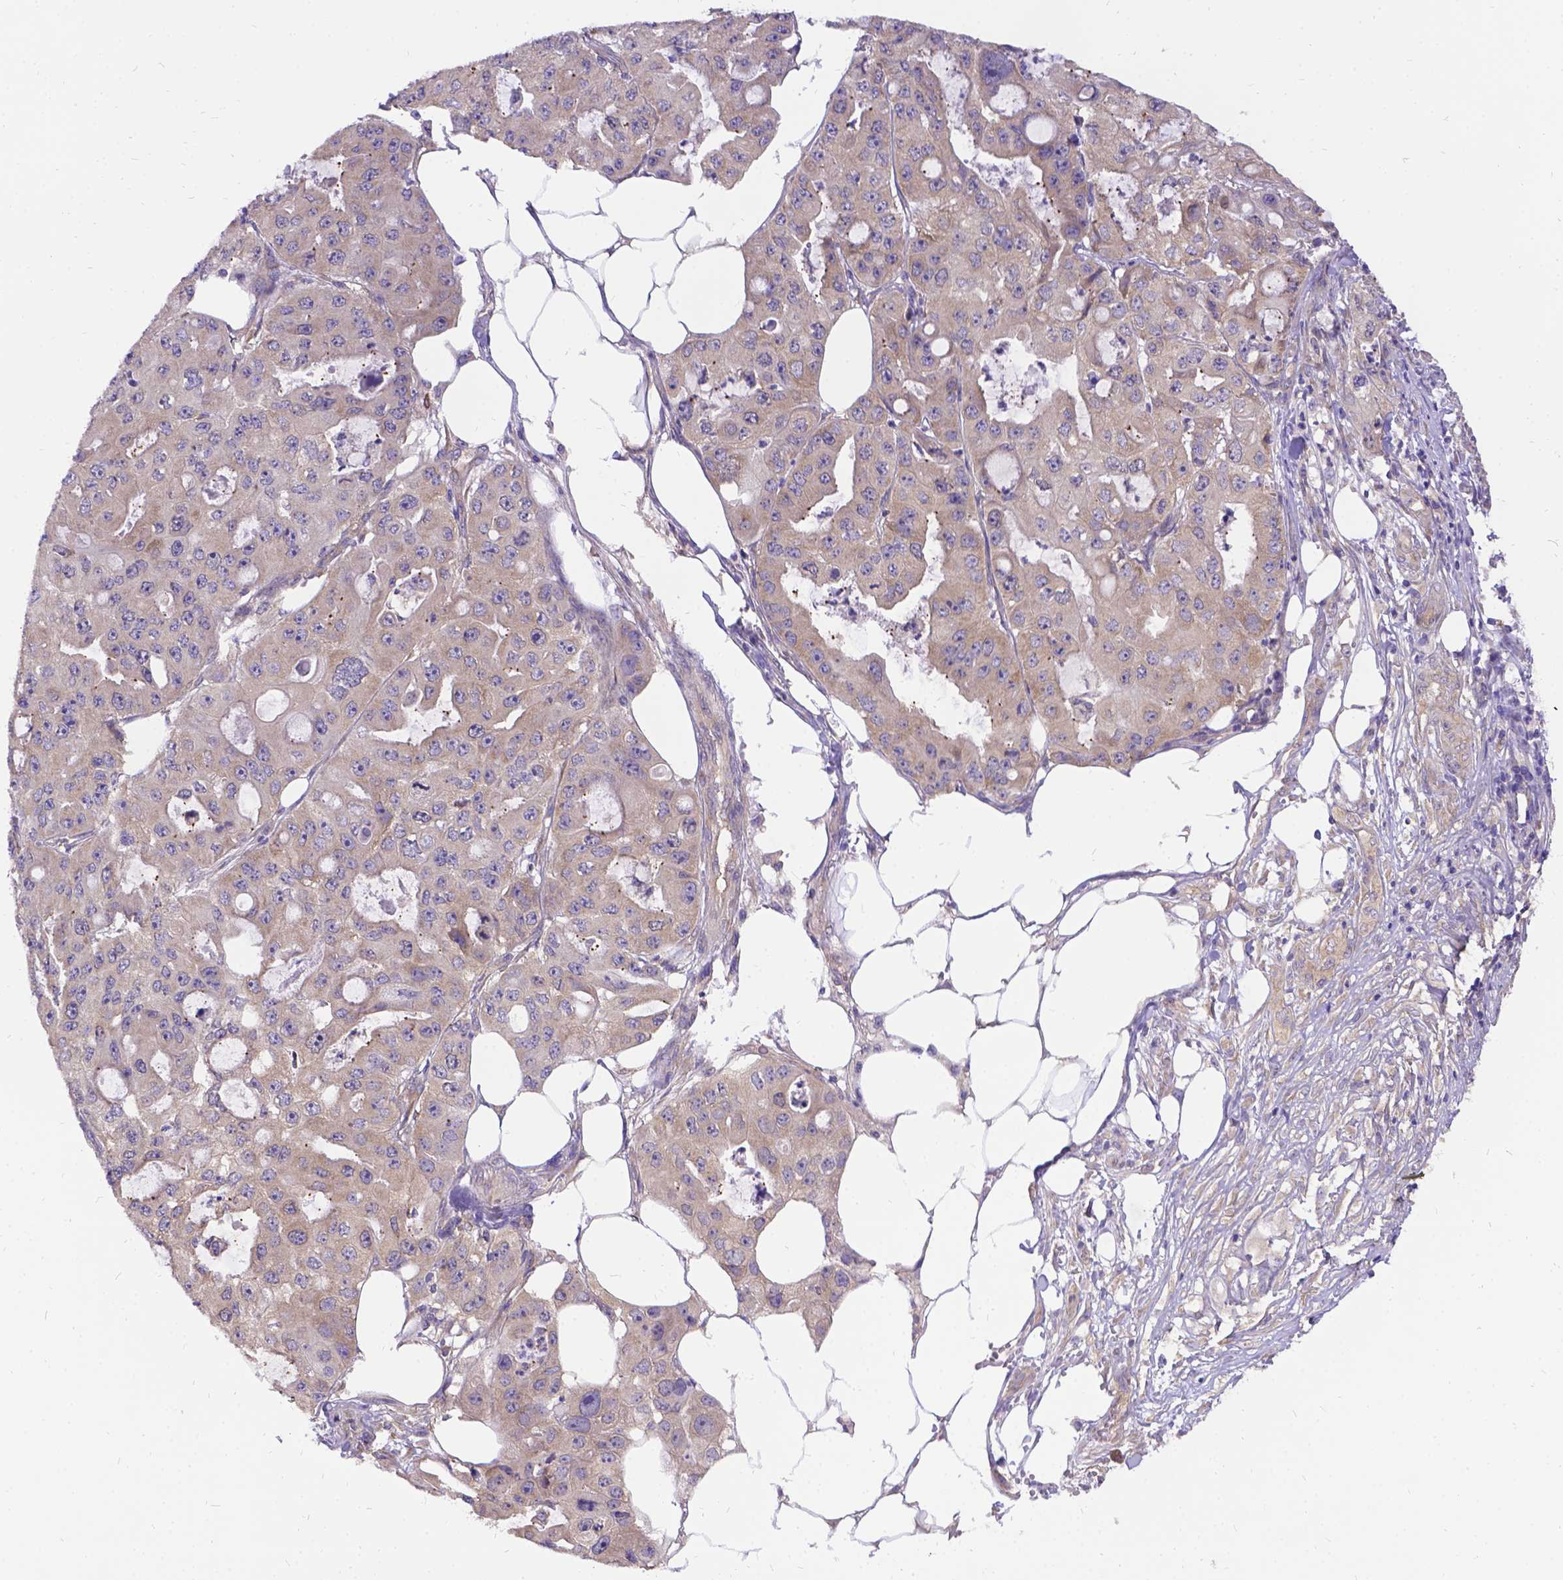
{"staining": {"intensity": "weak", "quantity": "25%-75%", "location": "cytoplasmic/membranous"}, "tissue": "ovarian cancer", "cell_type": "Tumor cells", "image_type": "cancer", "snomed": [{"axis": "morphology", "description": "Cystadenocarcinoma, serous, NOS"}, {"axis": "topography", "description": "Ovary"}], "caption": "A micrograph of ovarian serous cystadenocarcinoma stained for a protein demonstrates weak cytoplasmic/membranous brown staining in tumor cells.", "gene": "DENND6A", "patient": {"sex": "female", "age": 56}}